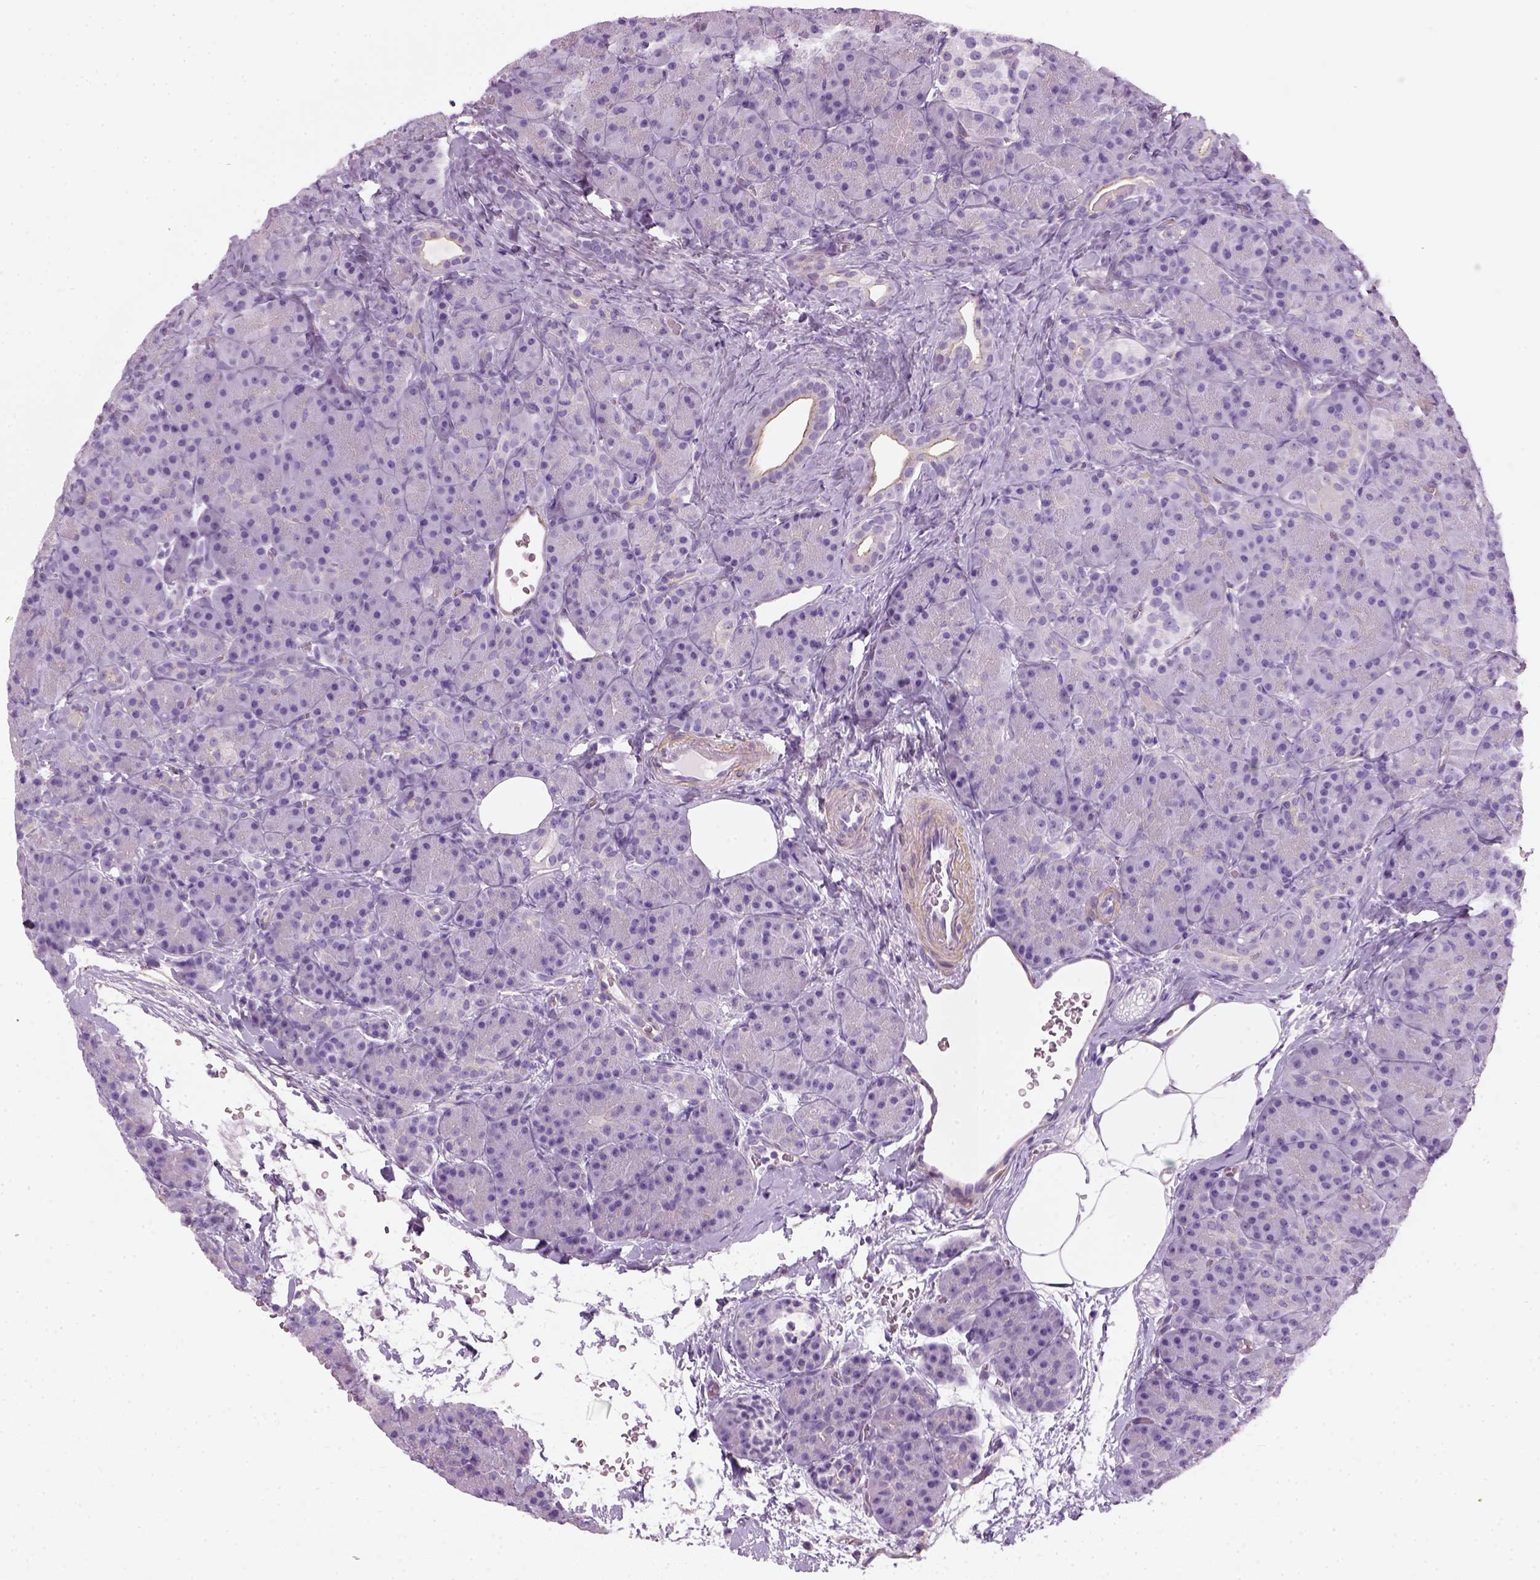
{"staining": {"intensity": "negative", "quantity": "none", "location": "none"}, "tissue": "pancreas", "cell_type": "Exocrine glandular cells", "image_type": "normal", "snomed": [{"axis": "morphology", "description": "Normal tissue, NOS"}, {"axis": "topography", "description": "Pancreas"}], "caption": "Exocrine glandular cells show no significant protein positivity in unremarkable pancreas.", "gene": "FAM161A", "patient": {"sex": "male", "age": 57}}